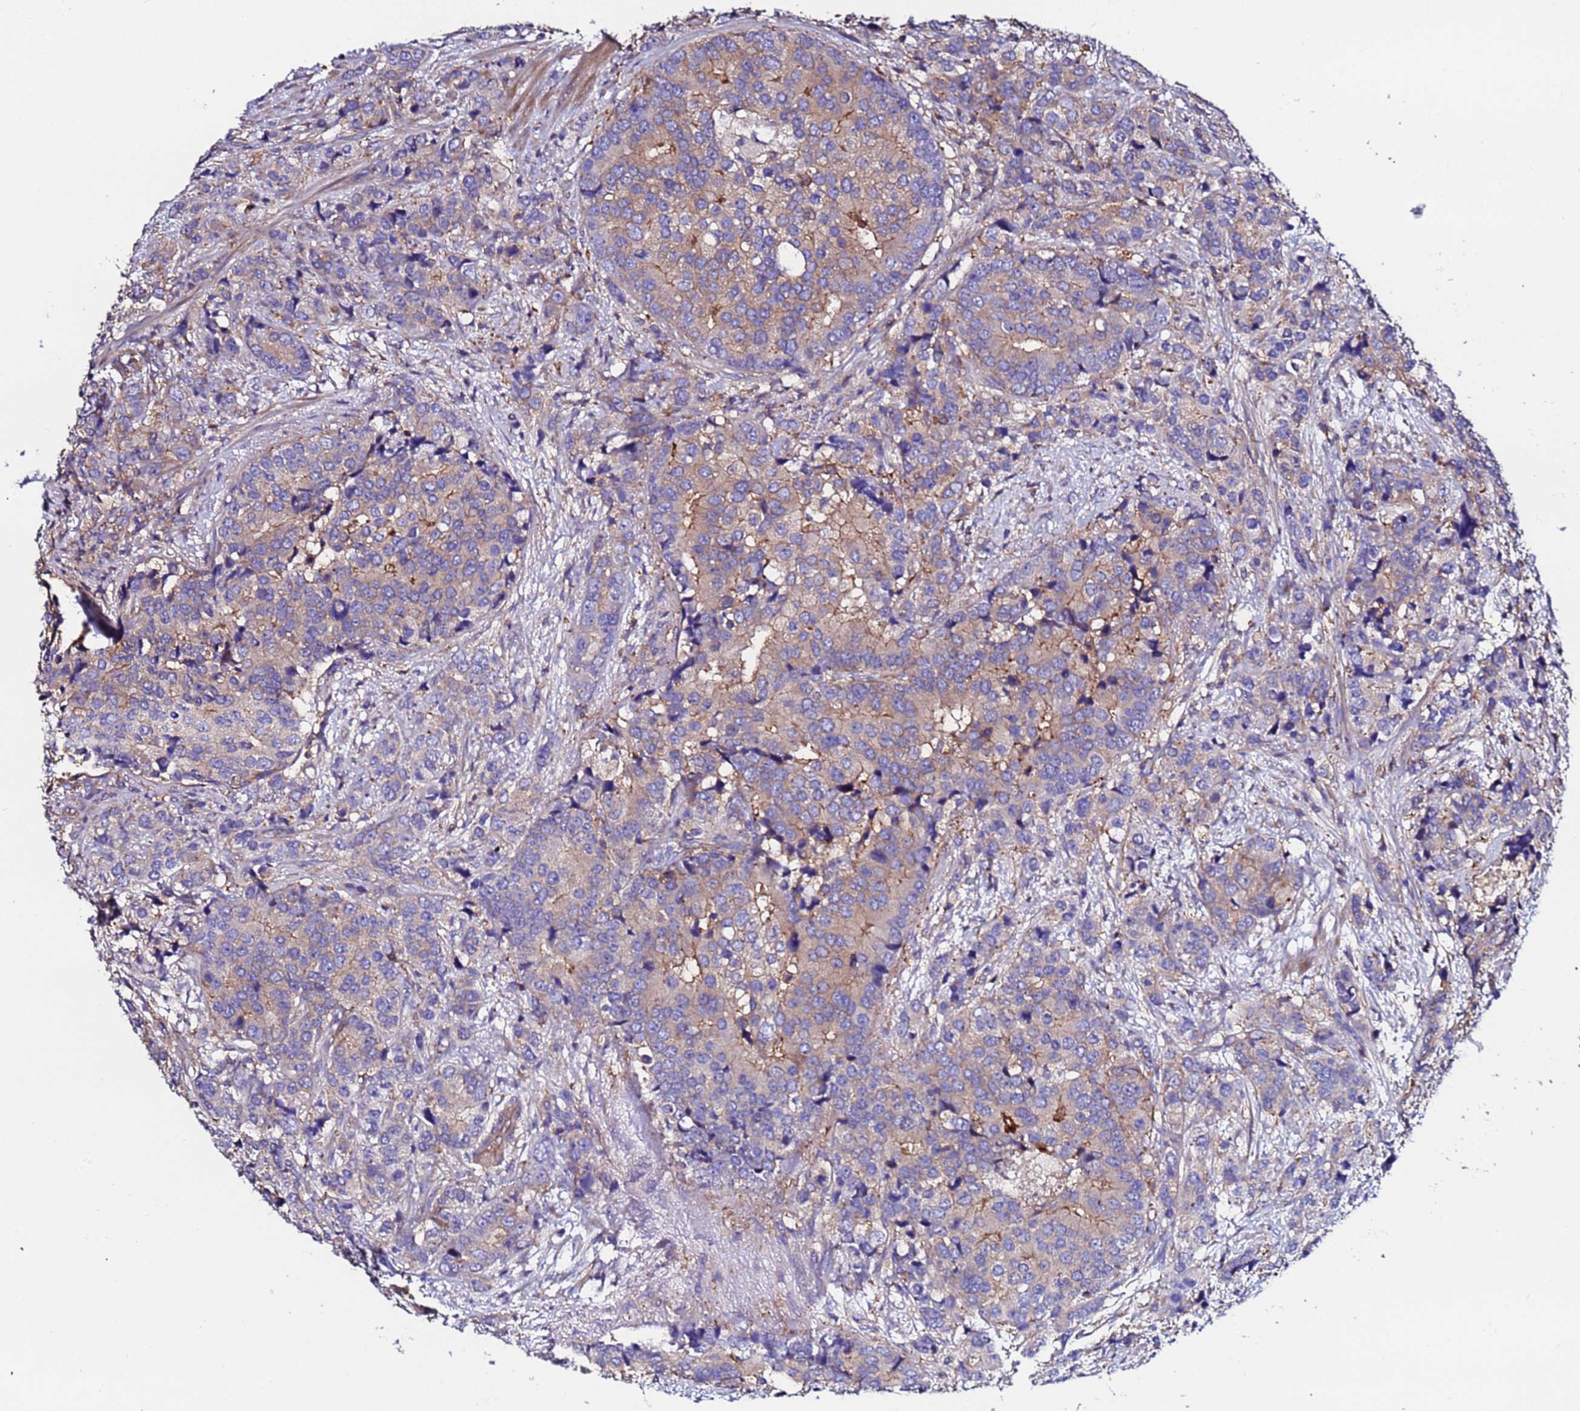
{"staining": {"intensity": "weak", "quantity": "25%-75%", "location": "cytoplasmic/membranous"}, "tissue": "prostate cancer", "cell_type": "Tumor cells", "image_type": "cancer", "snomed": [{"axis": "morphology", "description": "Adenocarcinoma, High grade"}, {"axis": "topography", "description": "Prostate"}], "caption": "Immunohistochemical staining of human prostate cancer (high-grade adenocarcinoma) shows low levels of weak cytoplasmic/membranous positivity in about 25%-75% of tumor cells.", "gene": "POTEE", "patient": {"sex": "male", "age": 62}}